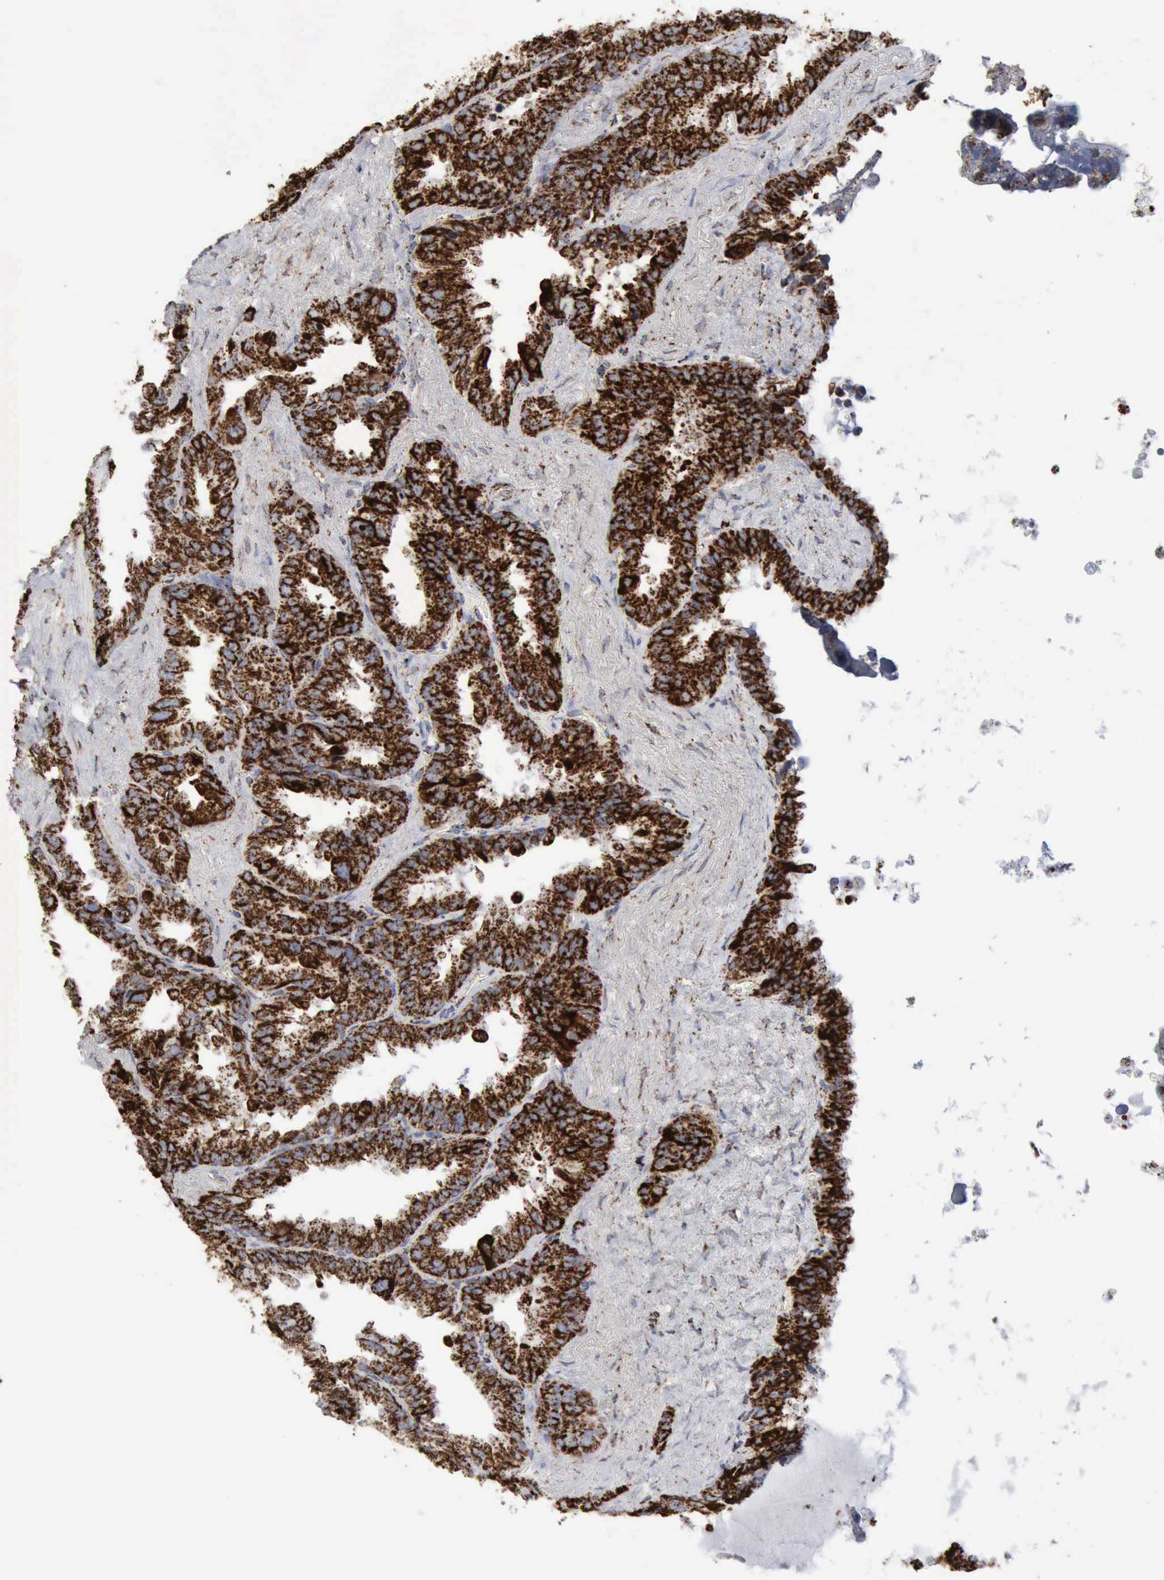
{"staining": {"intensity": "strong", "quantity": ">75%", "location": "cytoplasmic/membranous"}, "tissue": "seminal vesicle", "cell_type": "Glandular cells", "image_type": "normal", "snomed": [{"axis": "morphology", "description": "Normal tissue, NOS"}, {"axis": "topography", "description": "Prostate"}, {"axis": "topography", "description": "Seminal veicle"}], "caption": "Seminal vesicle stained with IHC shows strong cytoplasmic/membranous expression in about >75% of glandular cells.", "gene": "ACO2", "patient": {"sex": "male", "age": 63}}